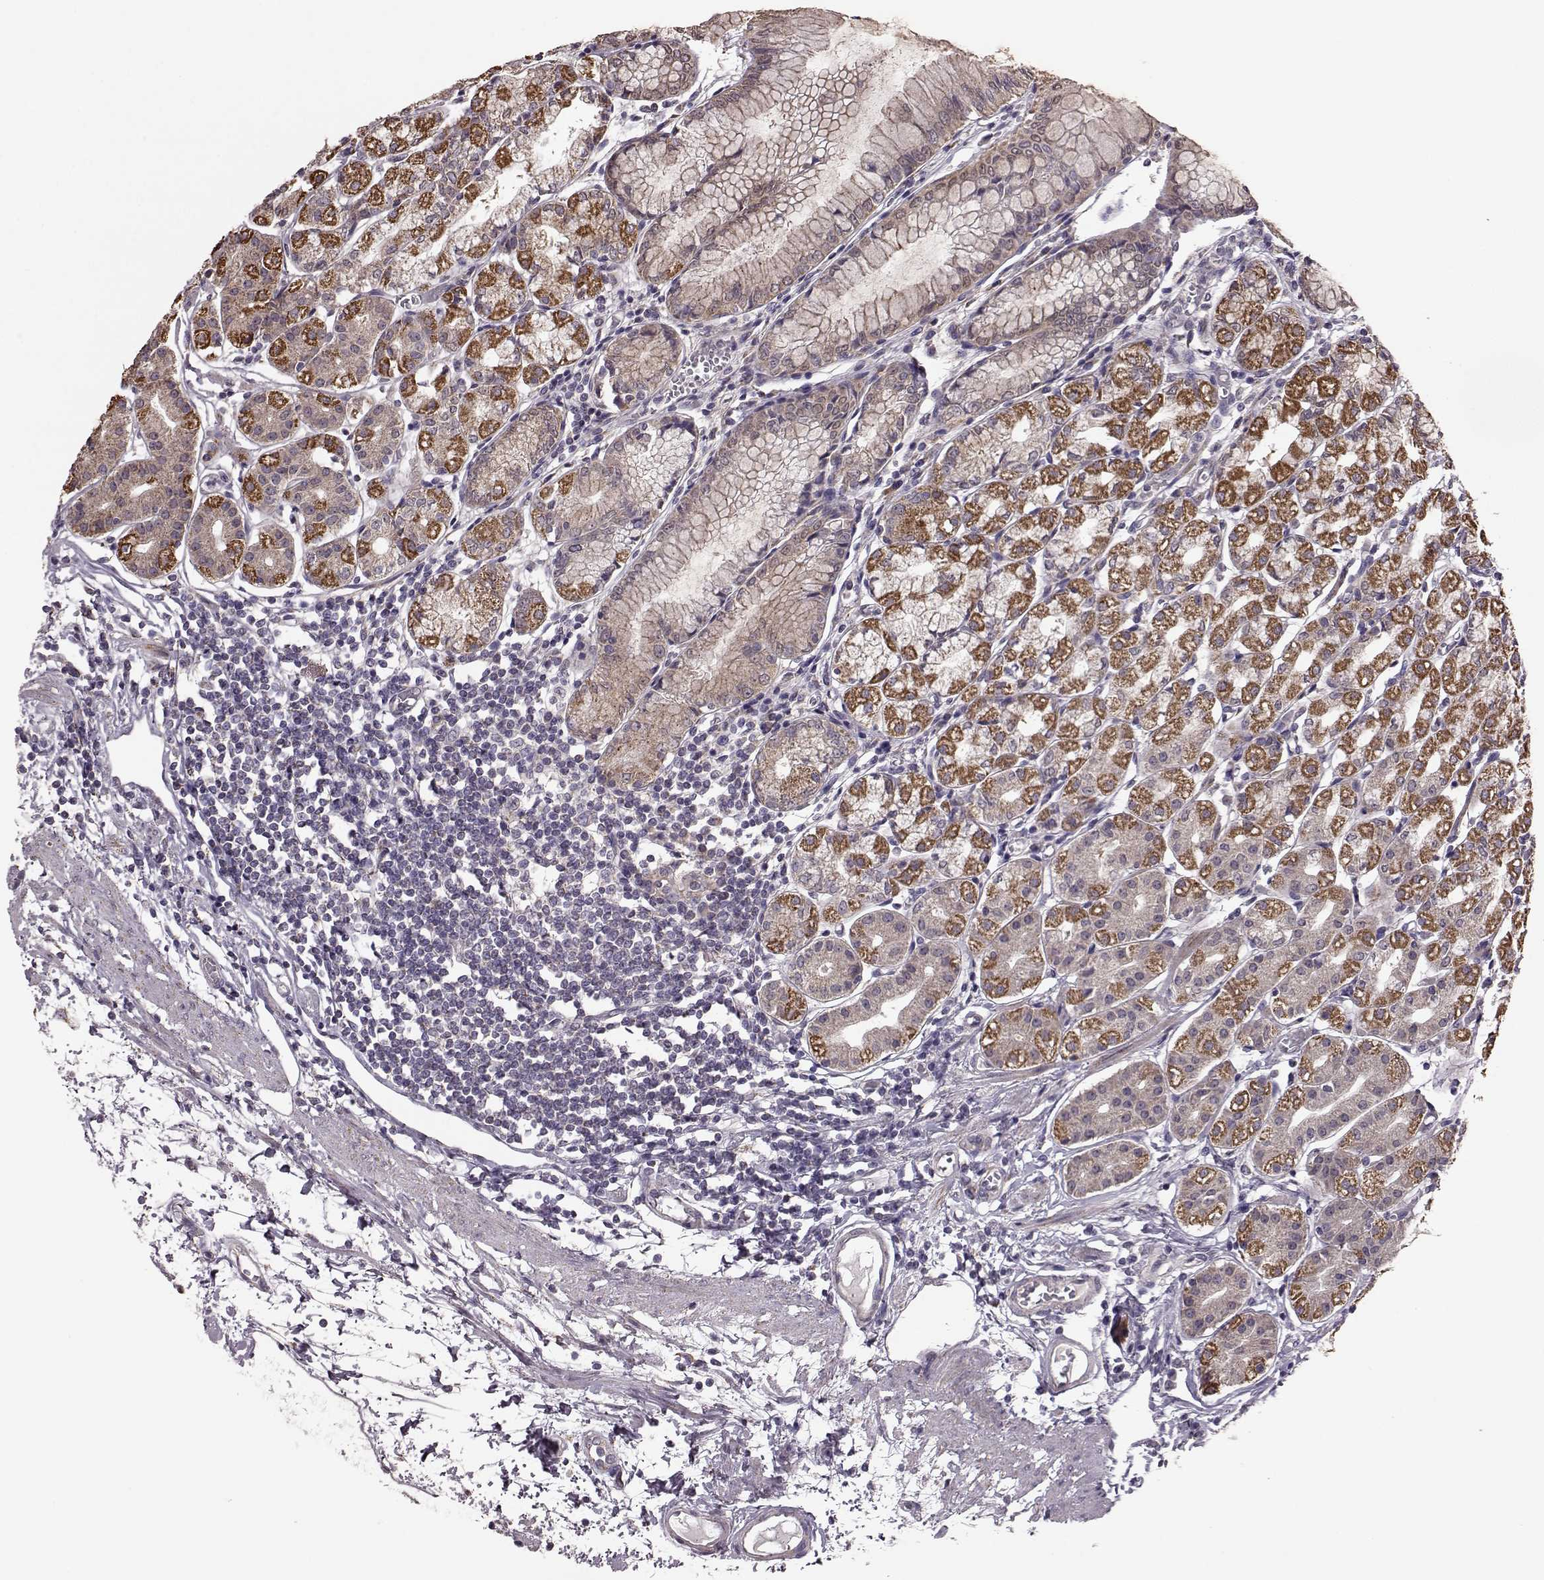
{"staining": {"intensity": "strong", "quantity": "<25%", "location": "cytoplasmic/membranous"}, "tissue": "stomach", "cell_type": "Glandular cells", "image_type": "normal", "snomed": [{"axis": "morphology", "description": "Normal tissue, NOS"}, {"axis": "topography", "description": "Skeletal muscle"}, {"axis": "topography", "description": "Stomach"}], "caption": "An immunohistochemistry photomicrograph of benign tissue is shown. Protein staining in brown highlights strong cytoplasmic/membranous positivity in stomach within glandular cells.", "gene": "PUDP", "patient": {"sex": "female", "age": 57}}